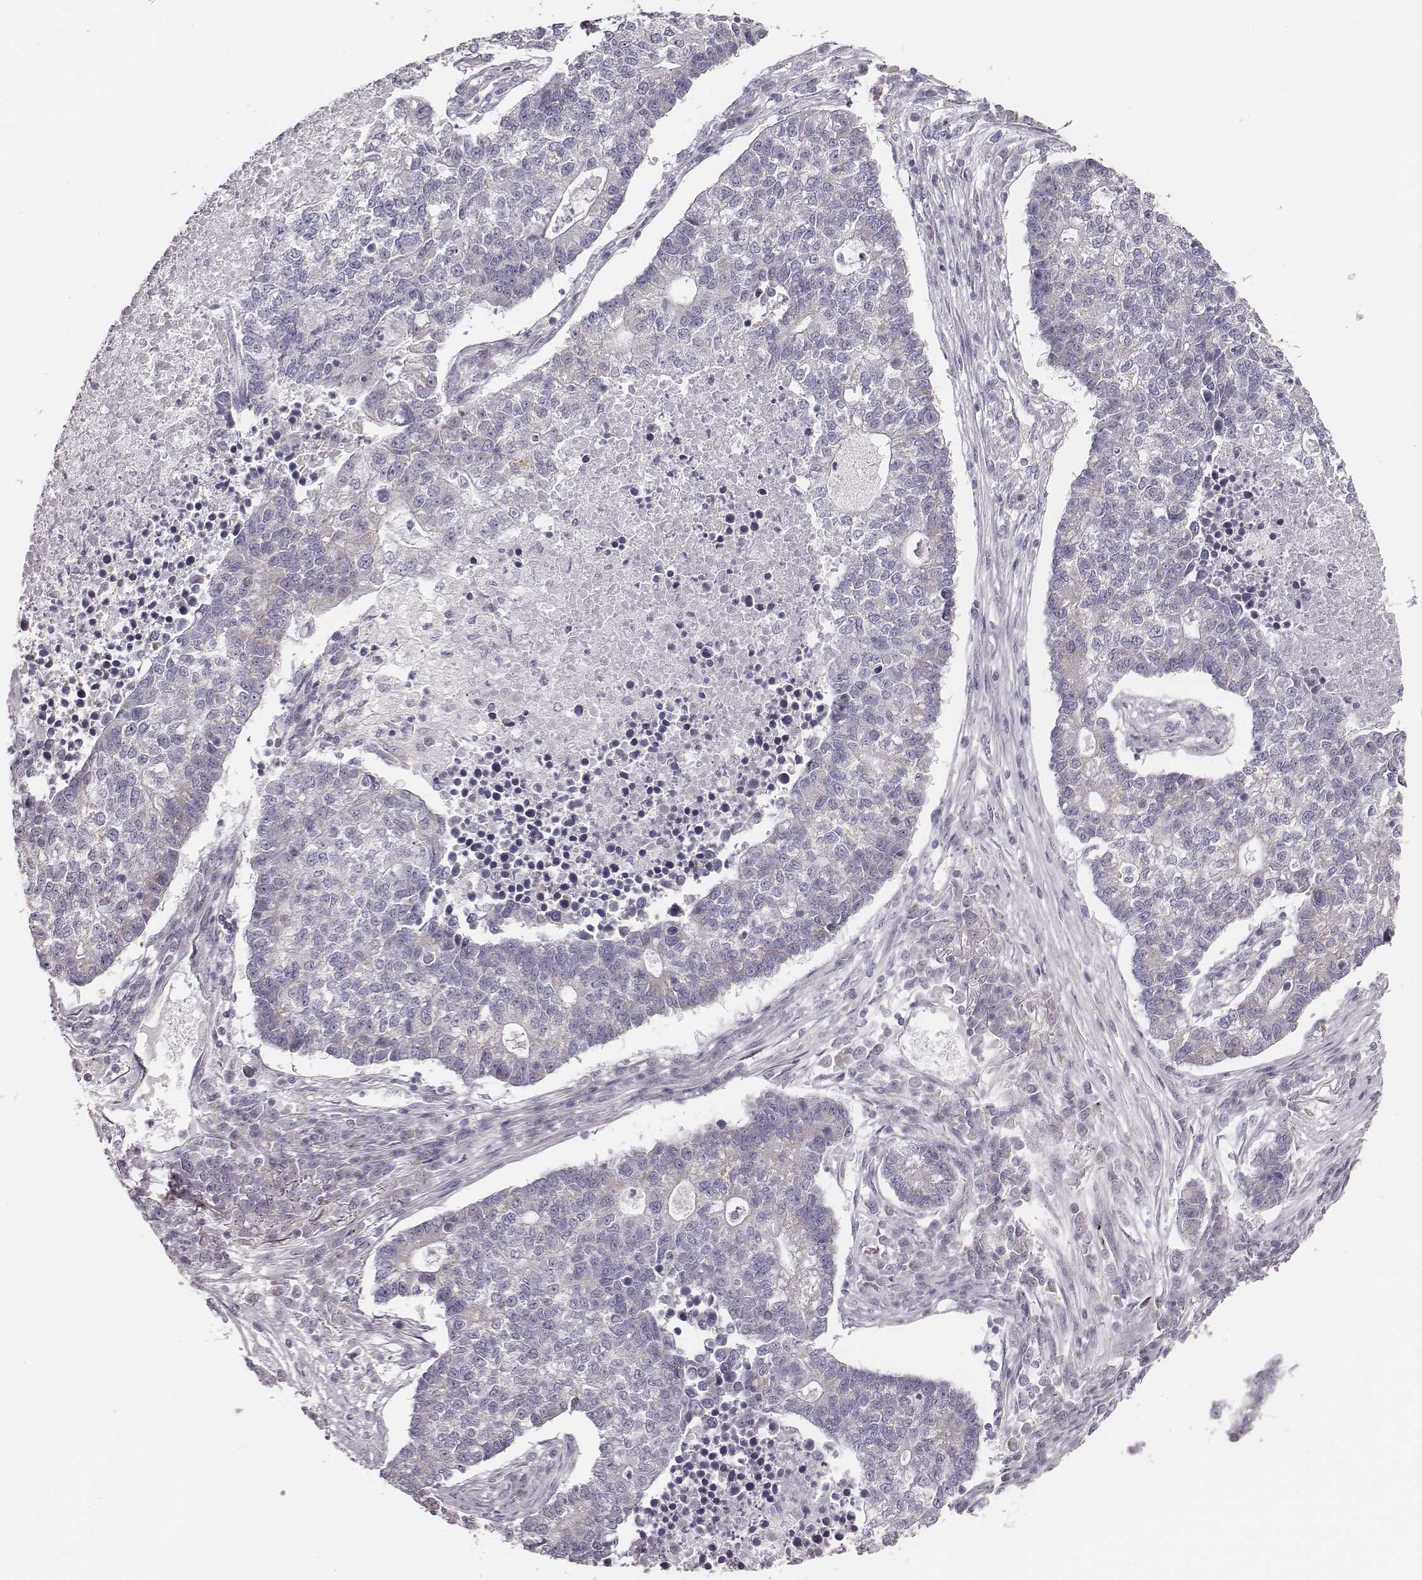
{"staining": {"intensity": "negative", "quantity": "none", "location": "none"}, "tissue": "lung cancer", "cell_type": "Tumor cells", "image_type": "cancer", "snomed": [{"axis": "morphology", "description": "Adenocarcinoma, NOS"}, {"axis": "topography", "description": "Lung"}], "caption": "This micrograph is of lung cancer stained with immunohistochemistry to label a protein in brown with the nuclei are counter-stained blue. There is no expression in tumor cells.", "gene": "UBL4B", "patient": {"sex": "male", "age": 57}}